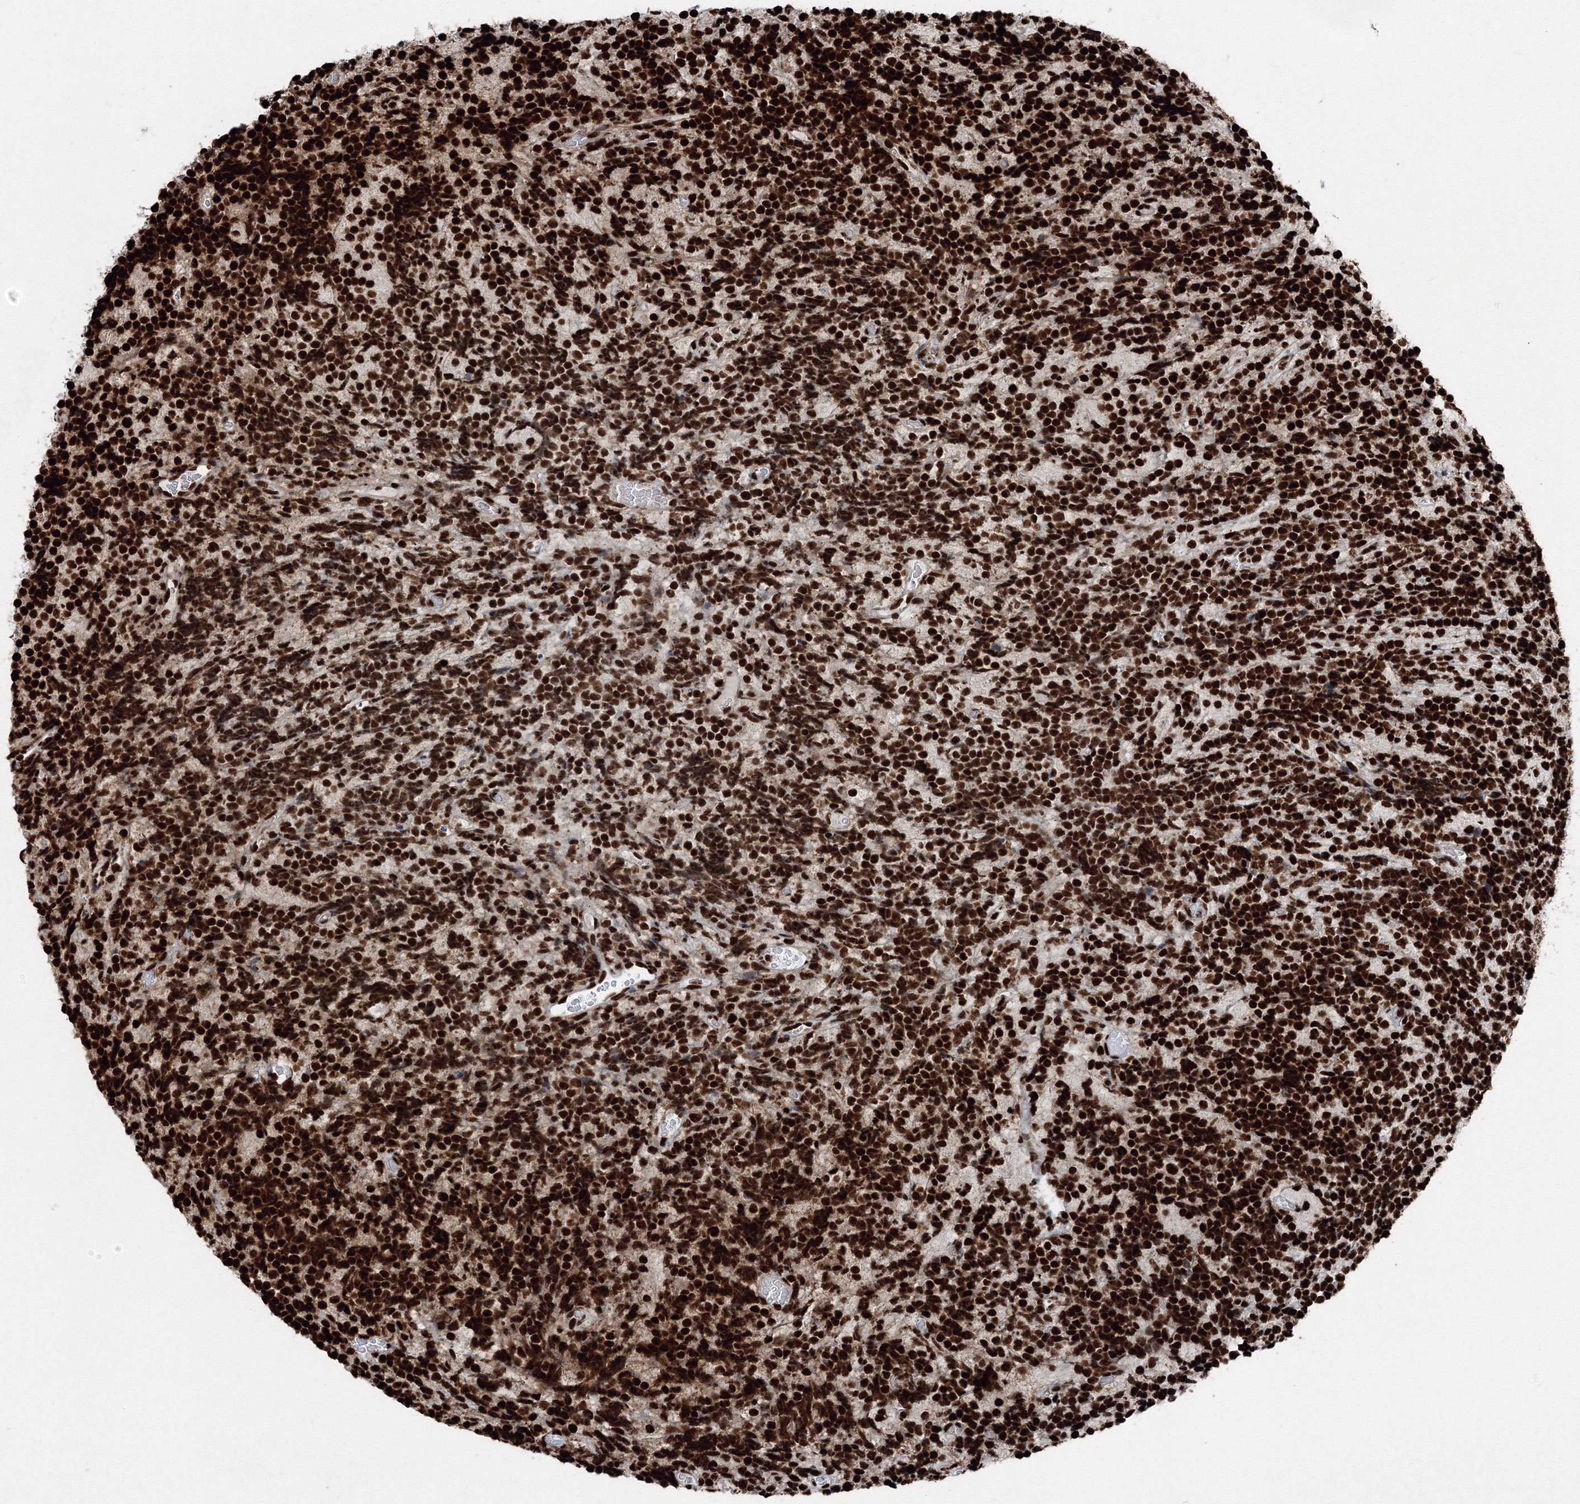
{"staining": {"intensity": "strong", "quantity": ">75%", "location": "nuclear"}, "tissue": "glioma", "cell_type": "Tumor cells", "image_type": "cancer", "snomed": [{"axis": "morphology", "description": "Glioma, malignant, Low grade"}, {"axis": "topography", "description": "Brain"}], "caption": "IHC staining of malignant low-grade glioma, which exhibits high levels of strong nuclear positivity in approximately >75% of tumor cells indicating strong nuclear protein staining. The staining was performed using DAB (brown) for protein detection and nuclei were counterstained in hematoxylin (blue).", "gene": "SNRPC", "patient": {"sex": "female", "age": 1}}